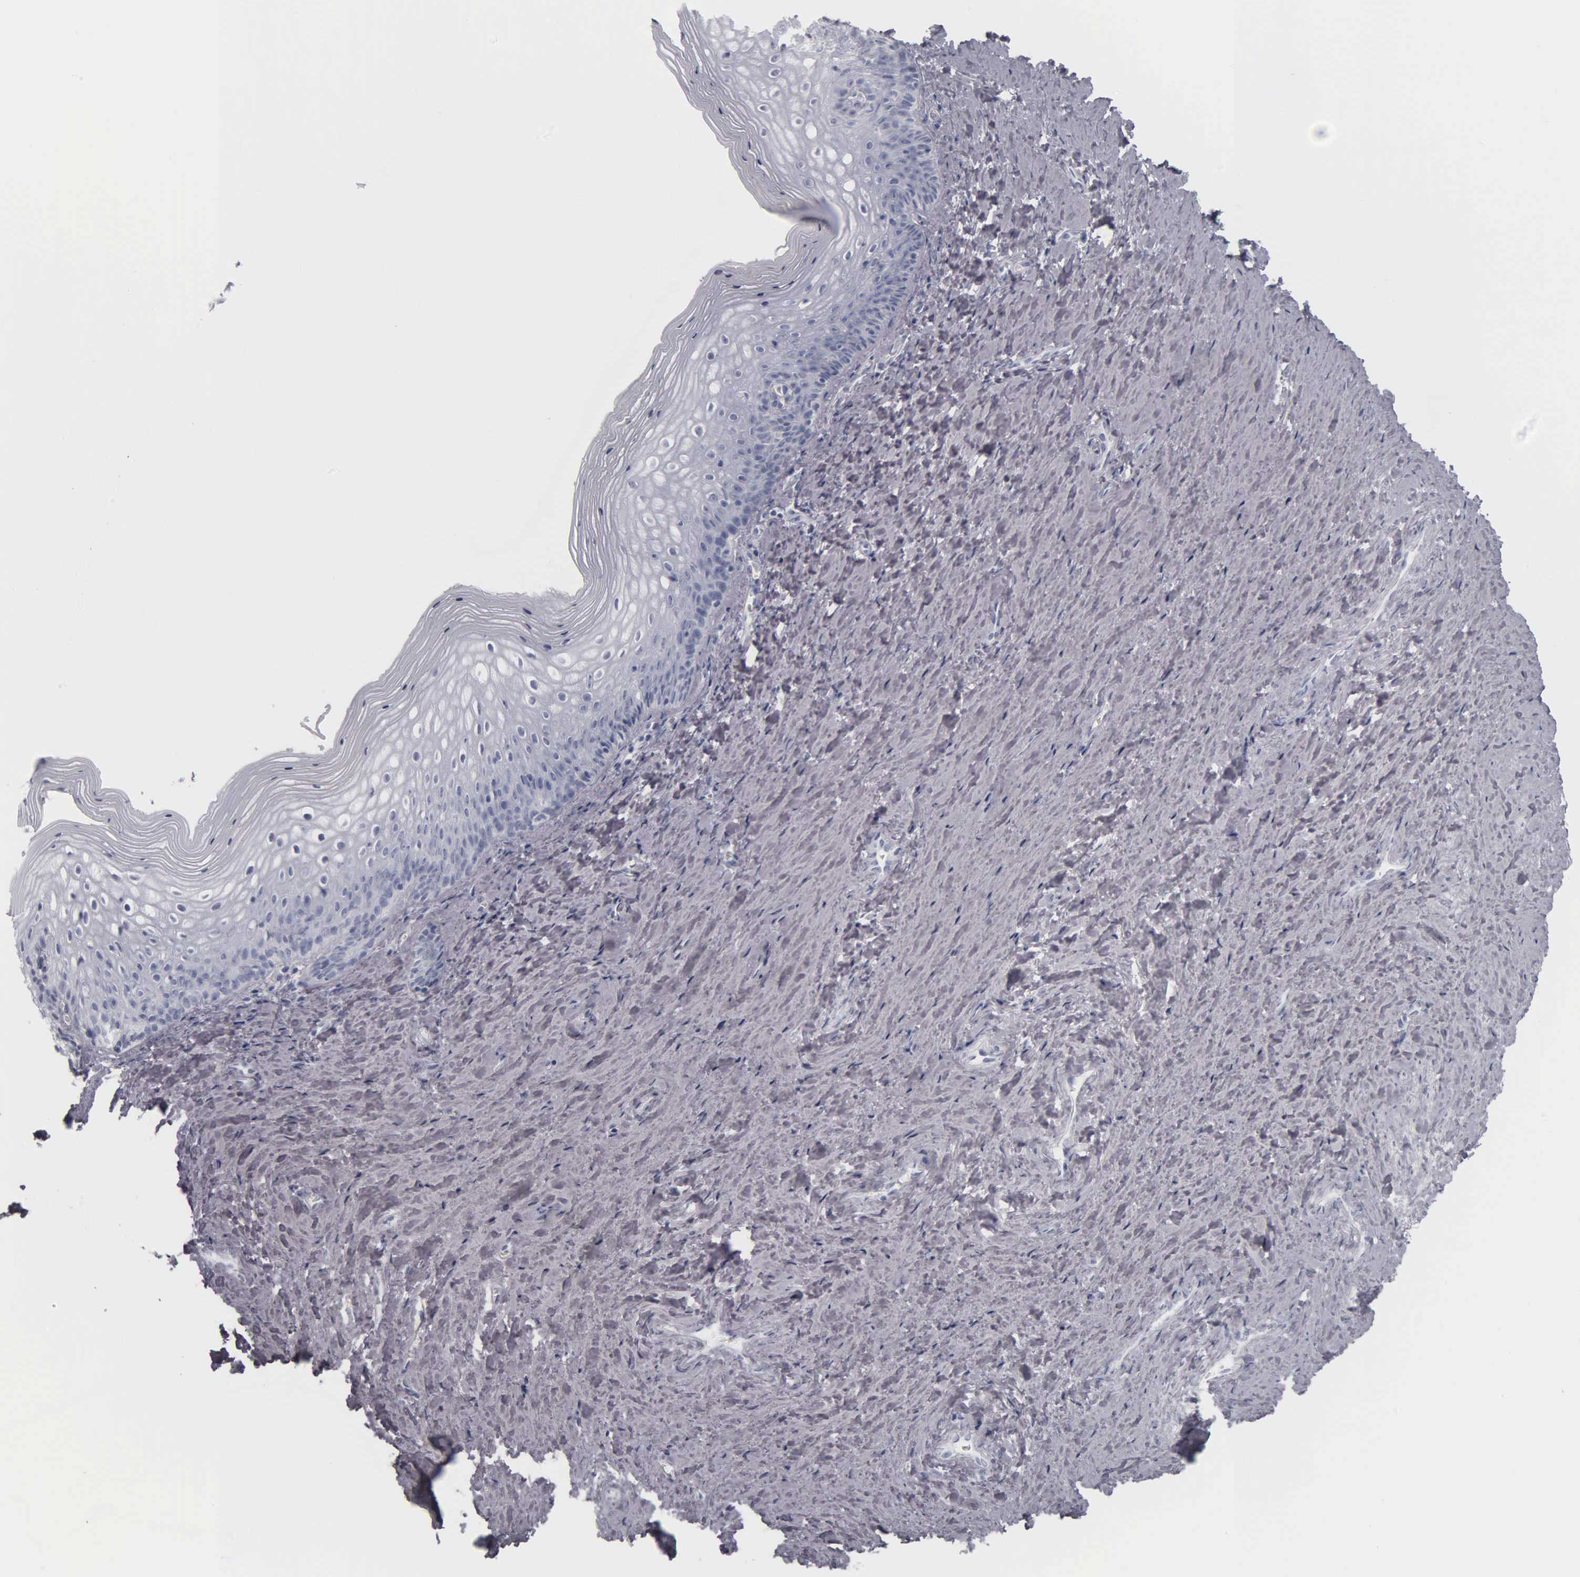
{"staining": {"intensity": "negative", "quantity": "none", "location": "none"}, "tissue": "vagina", "cell_type": "Squamous epithelial cells", "image_type": "normal", "snomed": [{"axis": "morphology", "description": "Normal tissue, NOS"}, {"axis": "topography", "description": "Vagina"}], "caption": "DAB (3,3'-diaminobenzidine) immunohistochemical staining of normal vagina exhibits no significant staining in squamous epithelial cells. Nuclei are stained in blue.", "gene": "KRT20", "patient": {"sex": "female", "age": 46}}